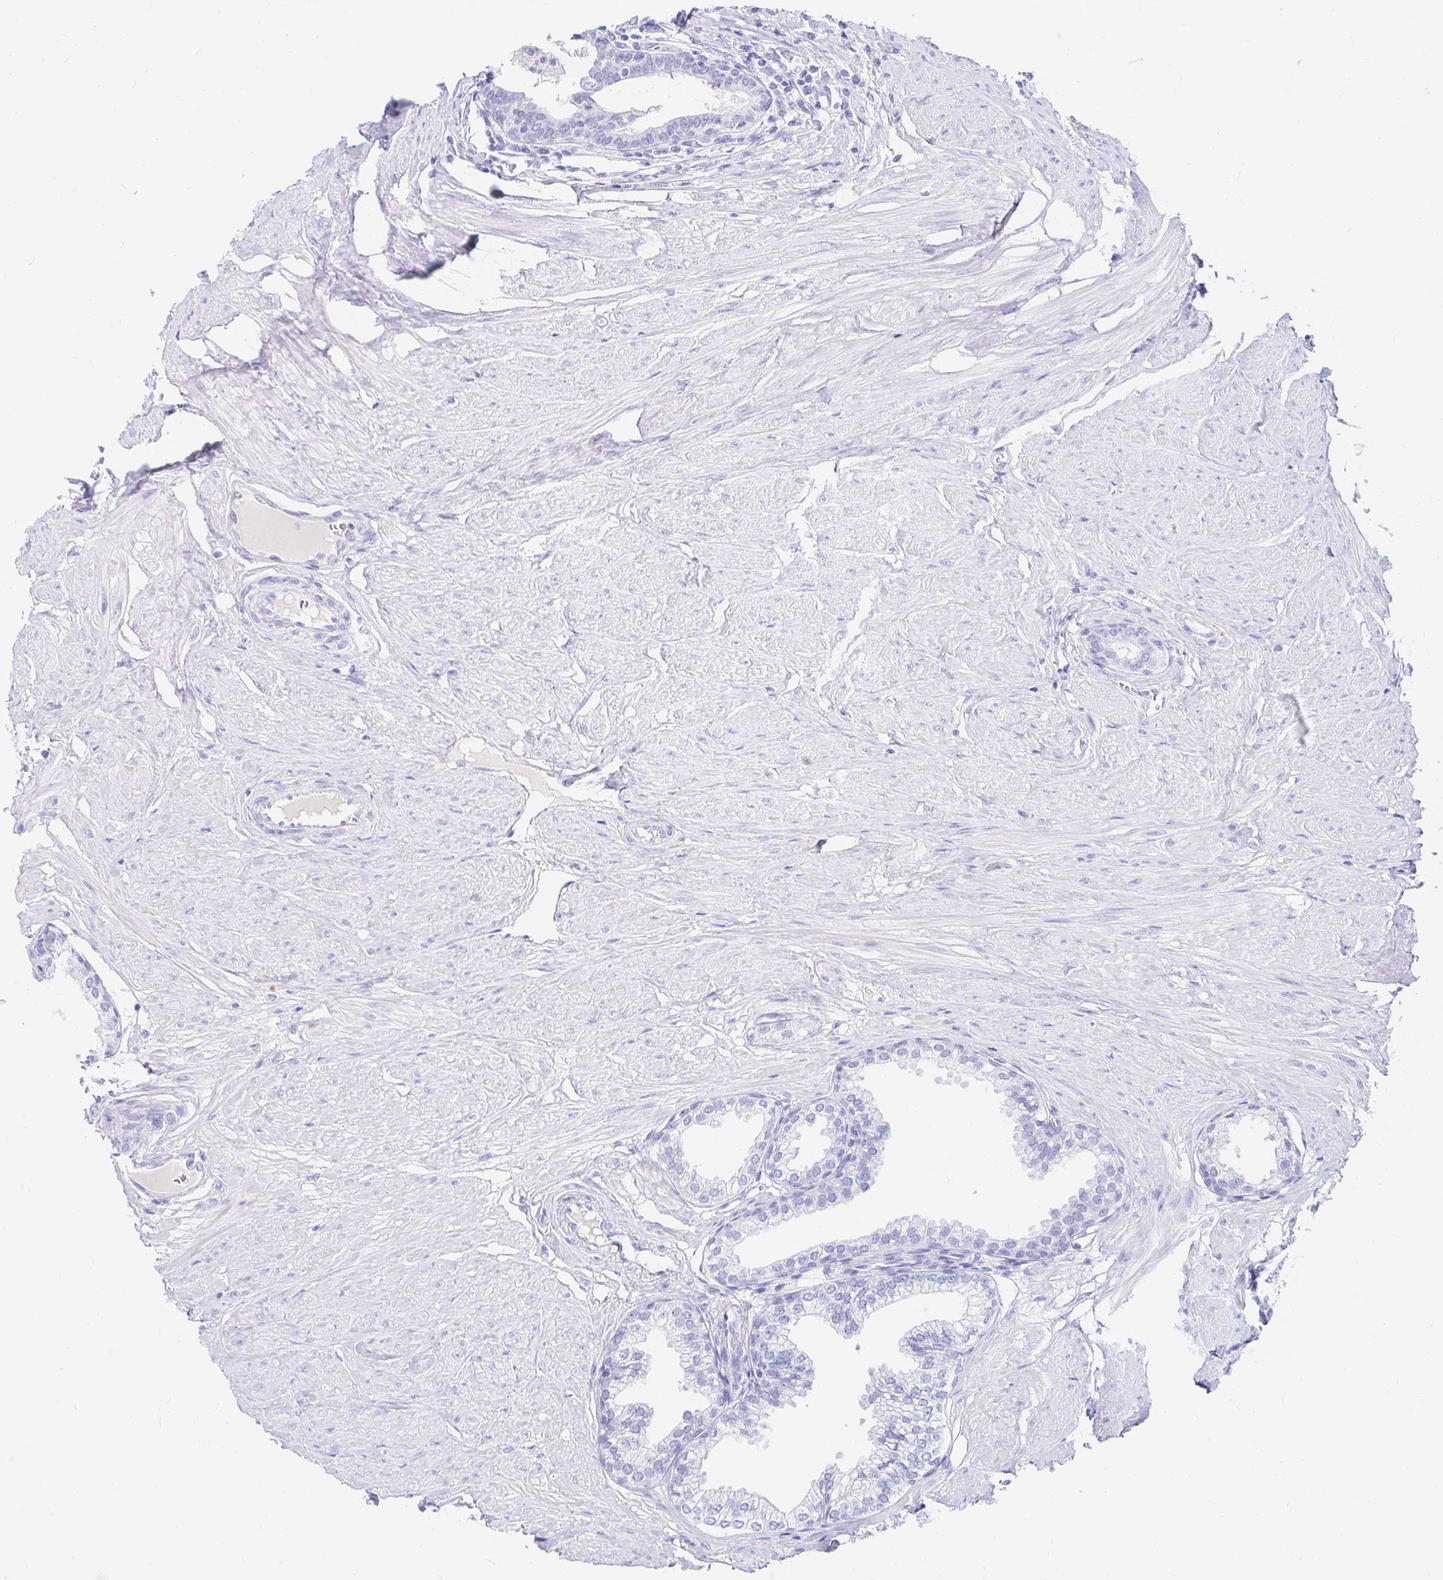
{"staining": {"intensity": "negative", "quantity": "none", "location": "none"}, "tissue": "prostate", "cell_type": "Glandular cells", "image_type": "normal", "snomed": [{"axis": "morphology", "description": "Normal tissue, NOS"}, {"axis": "topography", "description": "Prostate"}, {"axis": "topography", "description": "Peripheral nerve tissue"}], "caption": "Immunohistochemistry (IHC) histopathology image of benign prostate: human prostate stained with DAB exhibits no significant protein staining in glandular cells.", "gene": "OR6T1", "patient": {"sex": "male", "age": 55}}